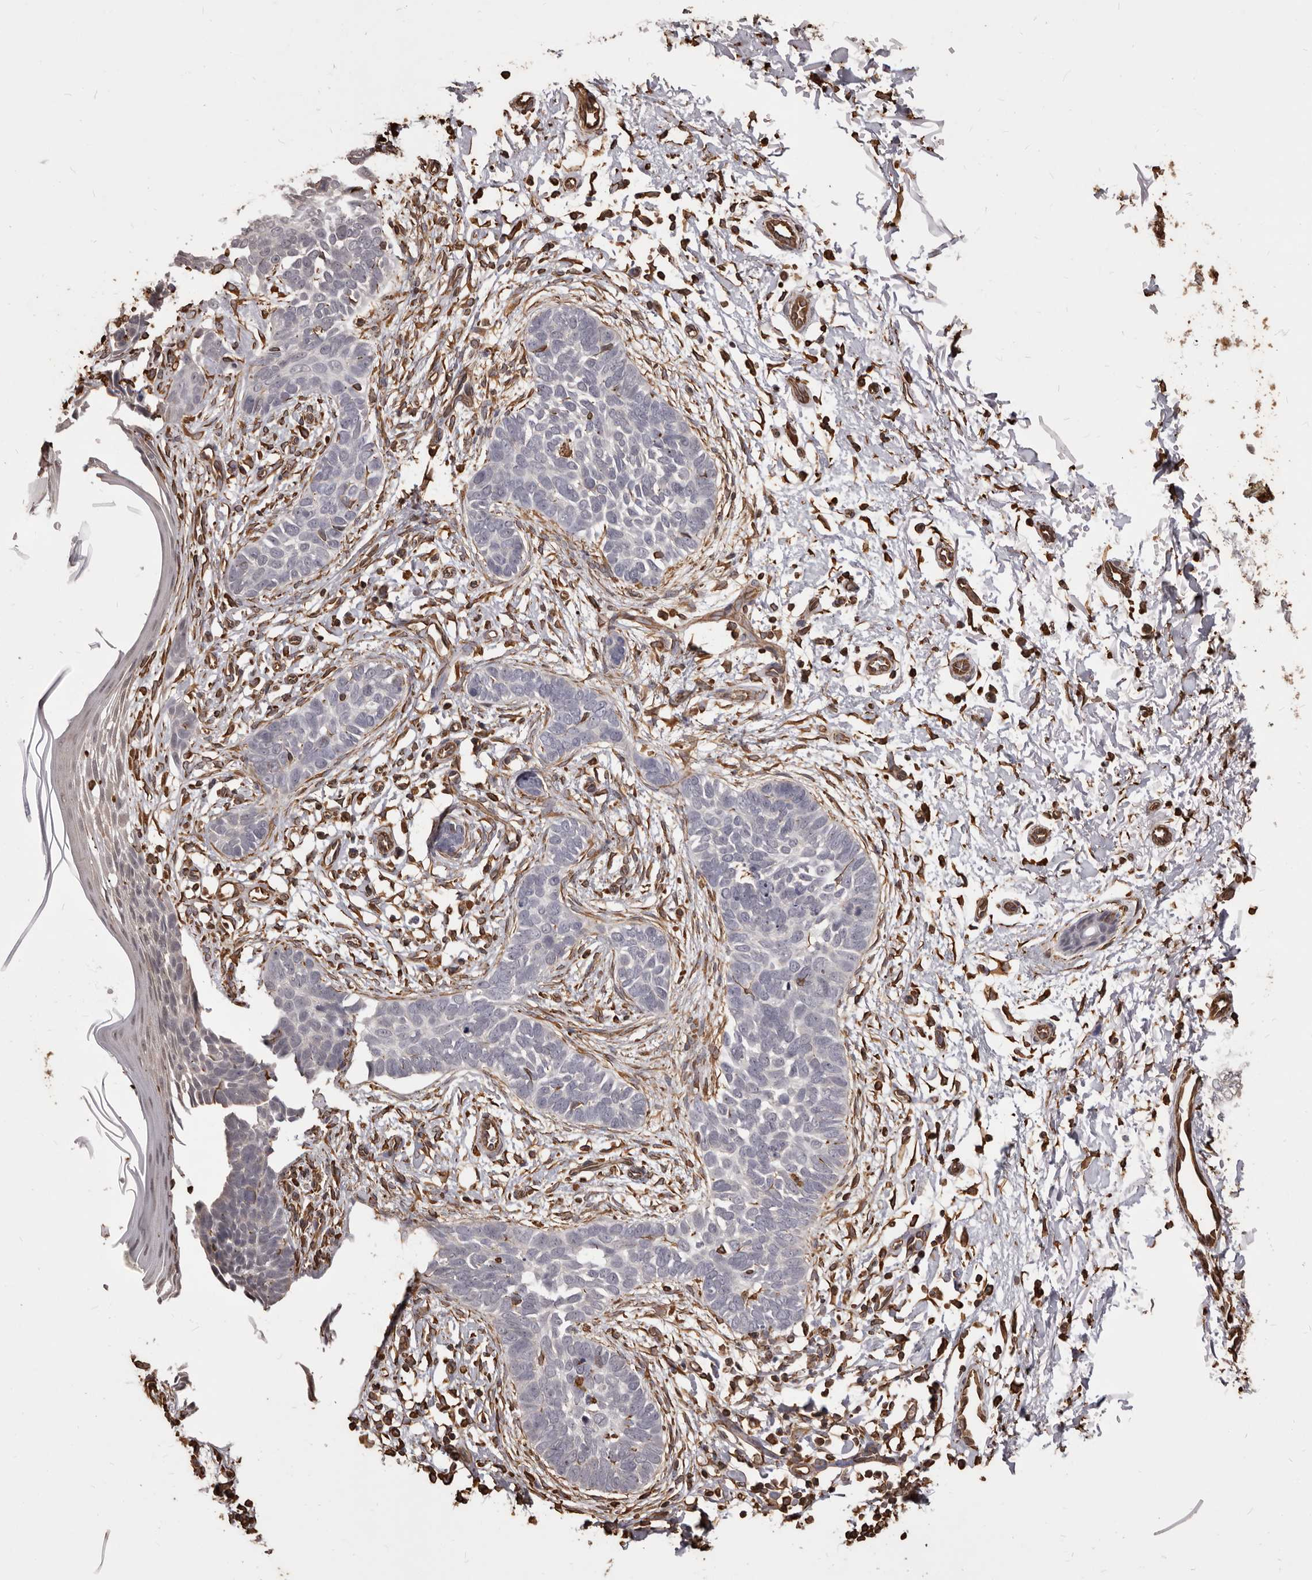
{"staining": {"intensity": "negative", "quantity": "none", "location": "none"}, "tissue": "skin cancer", "cell_type": "Tumor cells", "image_type": "cancer", "snomed": [{"axis": "morphology", "description": "Normal tissue, NOS"}, {"axis": "morphology", "description": "Basal cell carcinoma"}, {"axis": "topography", "description": "Skin"}], "caption": "Skin cancer (basal cell carcinoma) was stained to show a protein in brown. There is no significant expression in tumor cells.", "gene": "MTURN", "patient": {"sex": "male", "age": 77}}